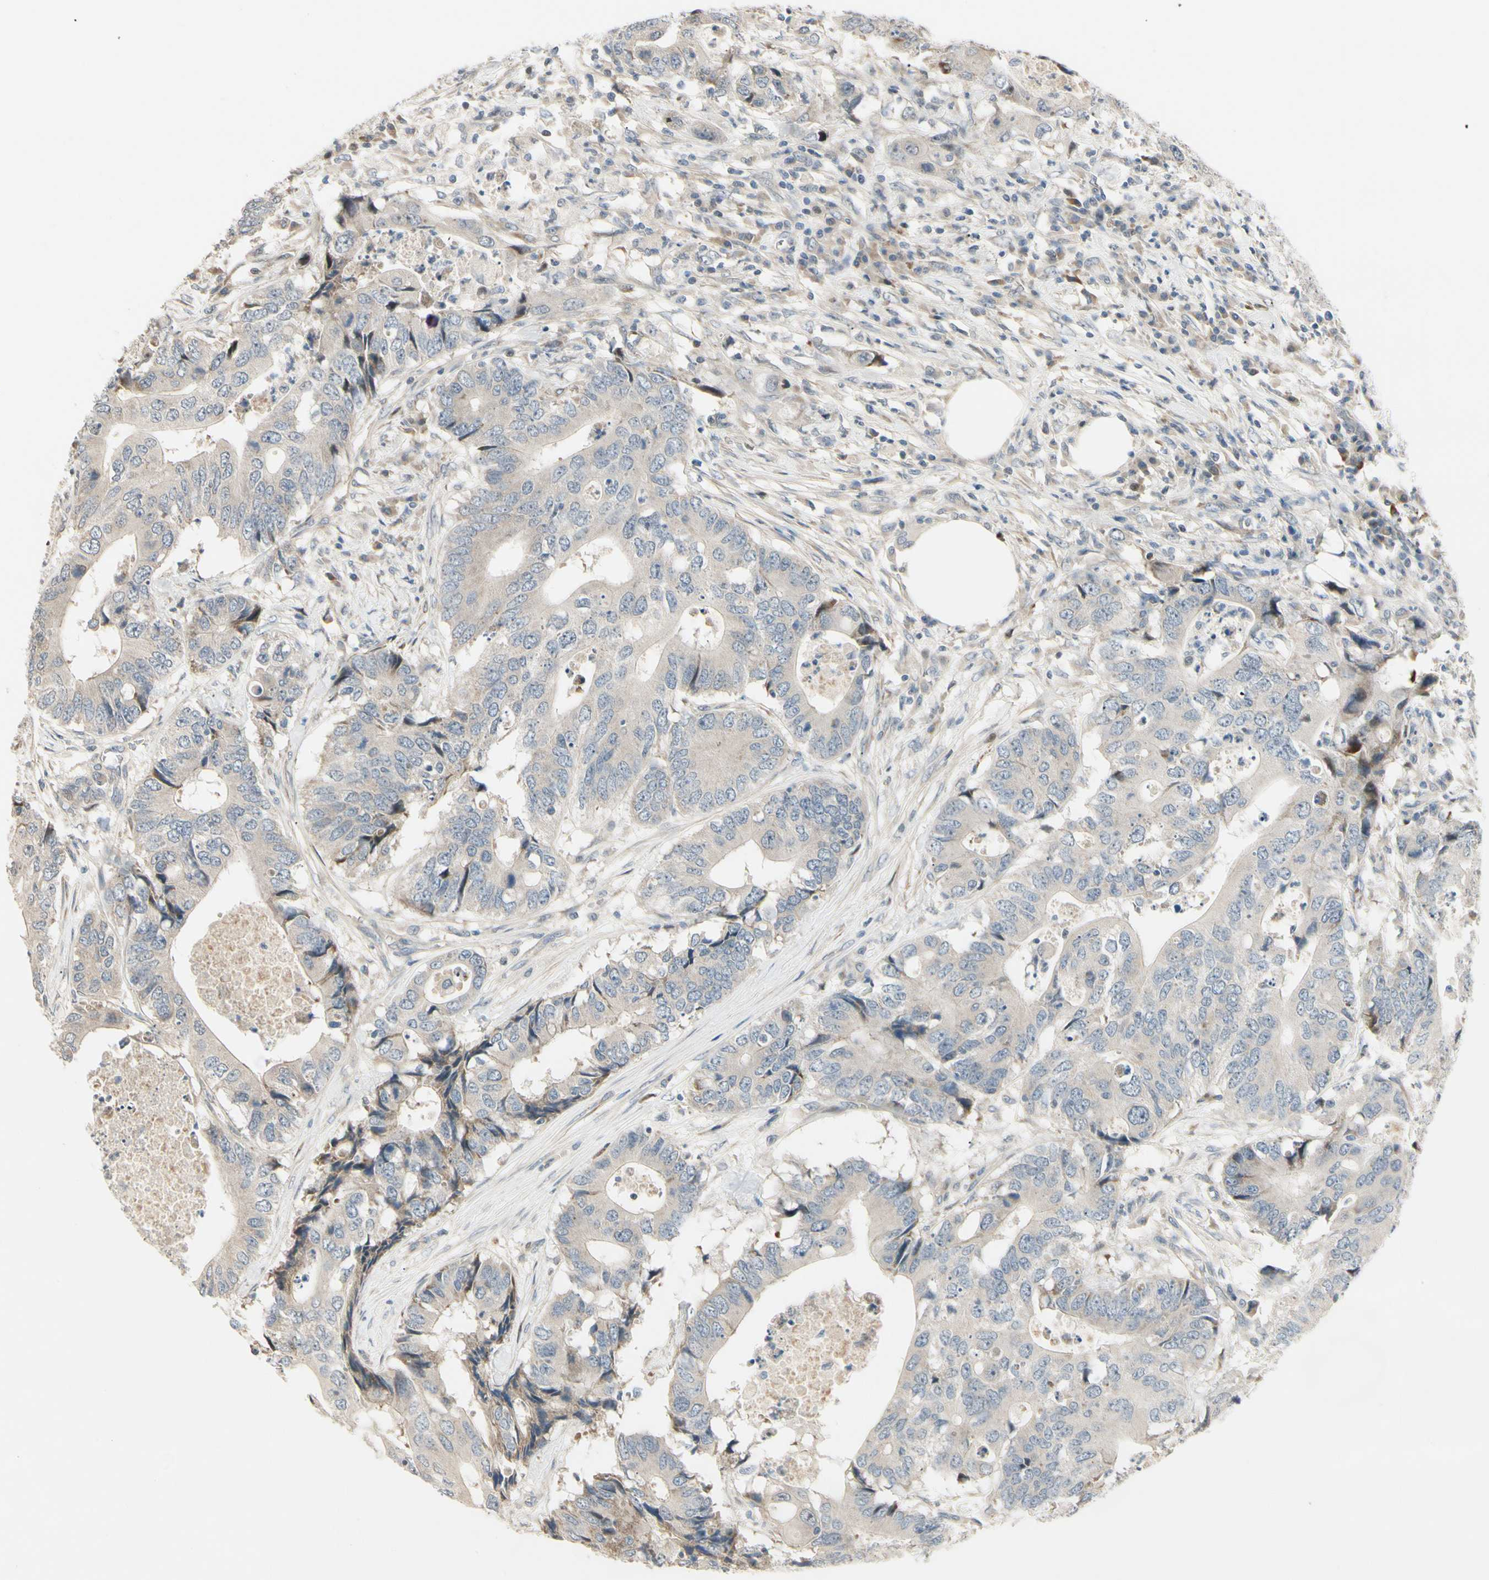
{"staining": {"intensity": "weak", "quantity": ">75%", "location": "cytoplasmic/membranous"}, "tissue": "colorectal cancer", "cell_type": "Tumor cells", "image_type": "cancer", "snomed": [{"axis": "morphology", "description": "Adenocarcinoma, NOS"}, {"axis": "topography", "description": "Colon"}], "caption": "Immunohistochemical staining of colorectal cancer (adenocarcinoma) displays low levels of weak cytoplasmic/membranous positivity in about >75% of tumor cells.", "gene": "P4HA3", "patient": {"sex": "male", "age": 71}}